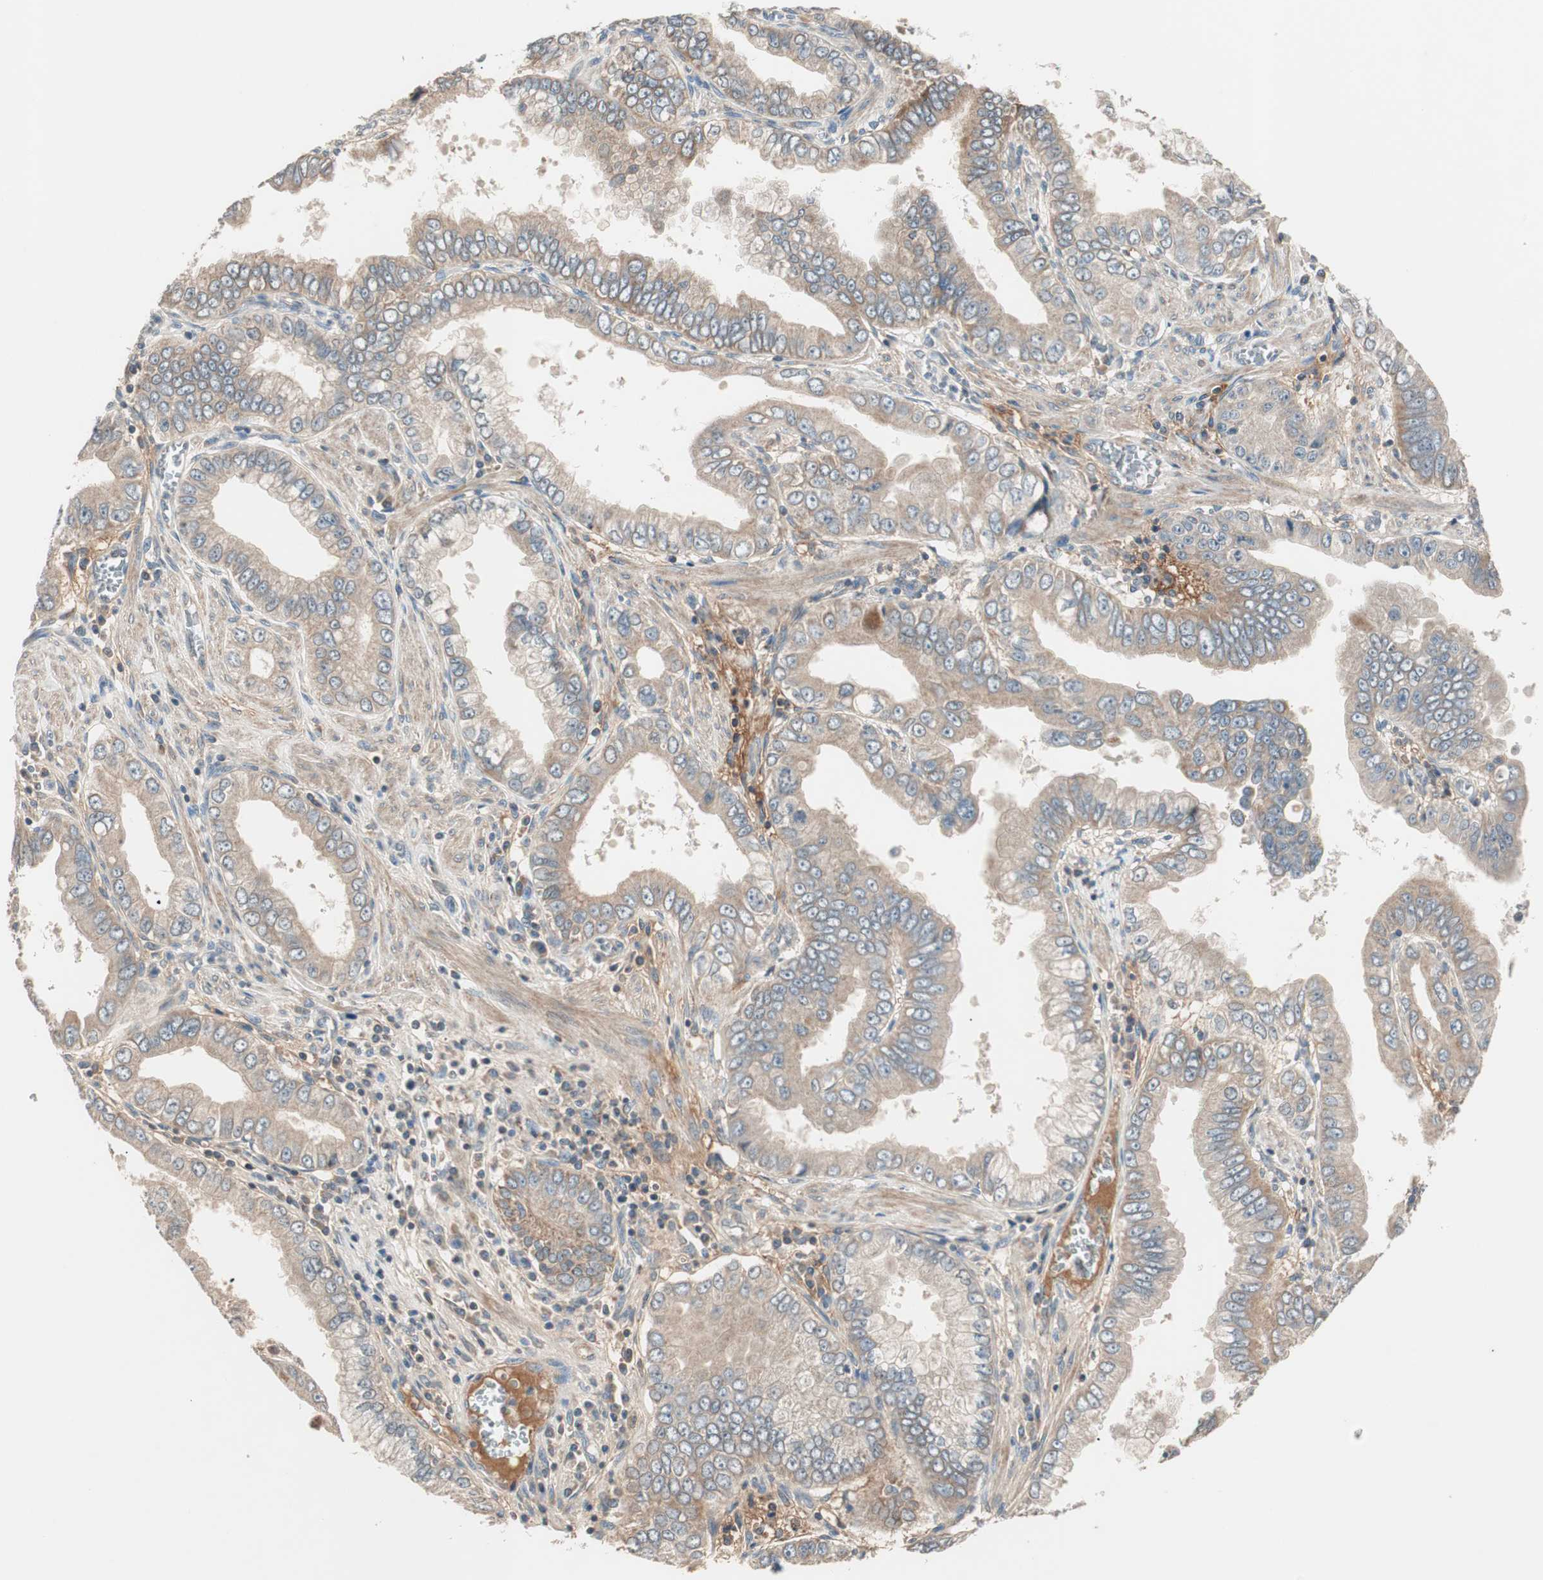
{"staining": {"intensity": "weak", "quantity": ">75%", "location": "cytoplasmic/membranous"}, "tissue": "pancreatic cancer", "cell_type": "Tumor cells", "image_type": "cancer", "snomed": [{"axis": "morphology", "description": "Normal tissue, NOS"}, {"axis": "topography", "description": "Lymph node"}], "caption": "Immunohistochemistry (IHC) photomicrograph of human pancreatic cancer stained for a protein (brown), which exhibits low levels of weak cytoplasmic/membranous expression in about >75% of tumor cells.", "gene": "HPN", "patient": {"sex": "male", "age": 50}}